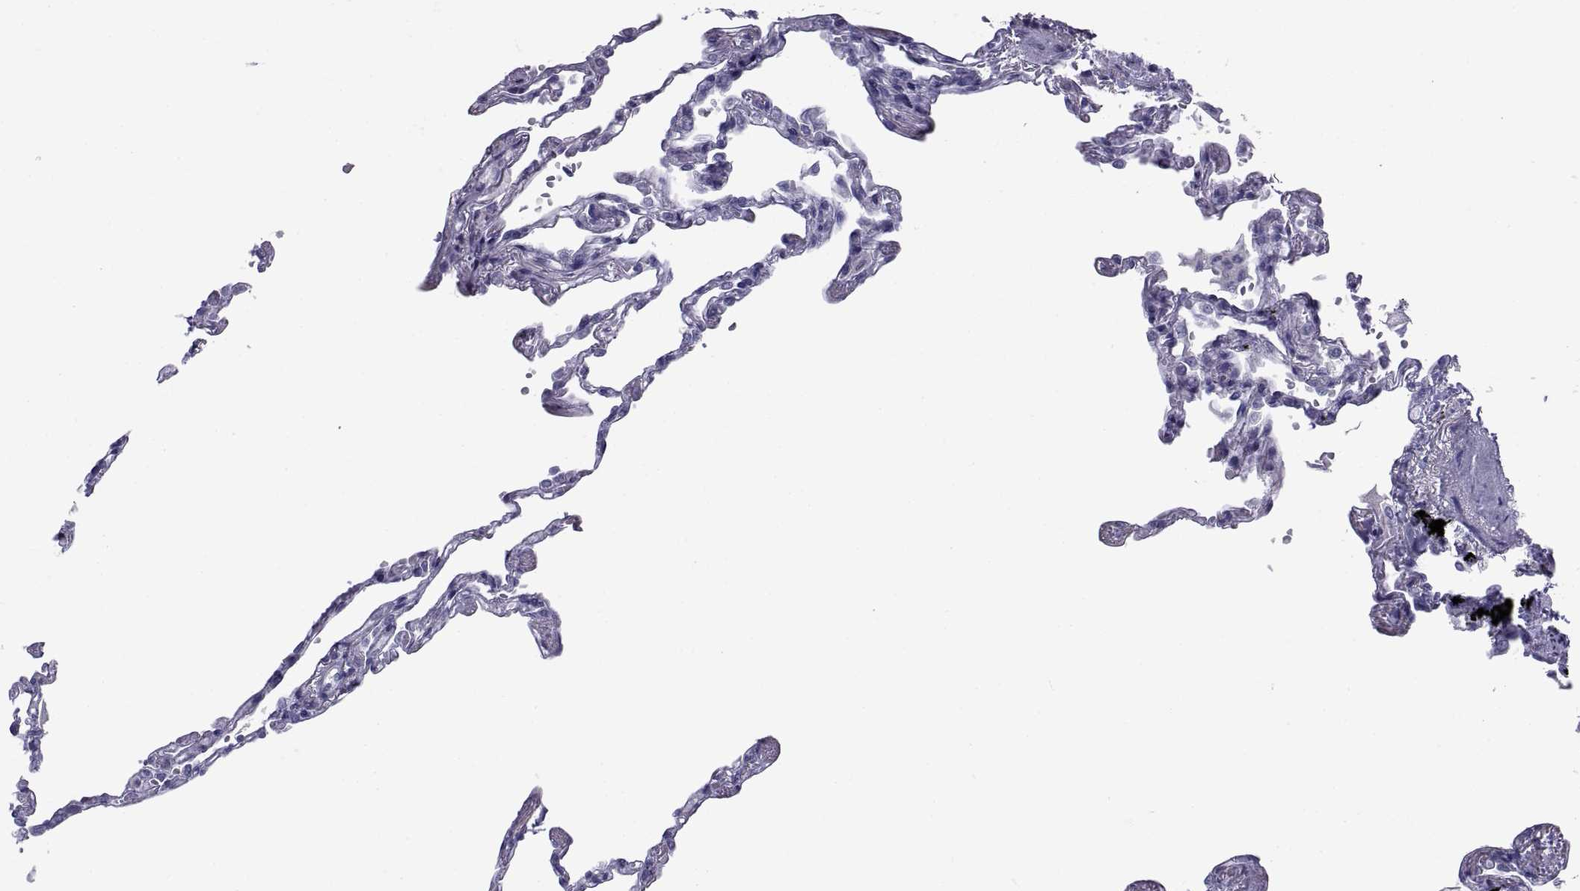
{"staining": {"intensity": "negative", "quantity": "none", "location": "none"}, "tissue": "lung", "cell_type": "Alveolar cells", "image_type": "normal", "snomed": [{"axis": "morphology", "description": "Normal tissue, NOS"}, {"axis": "topography", "description": "Lung"}], "caption": "Alveolar cells show no significant expression in normal lung.", "gene": "NPTX2", "patient": {"sex": "male", "age": 78}}